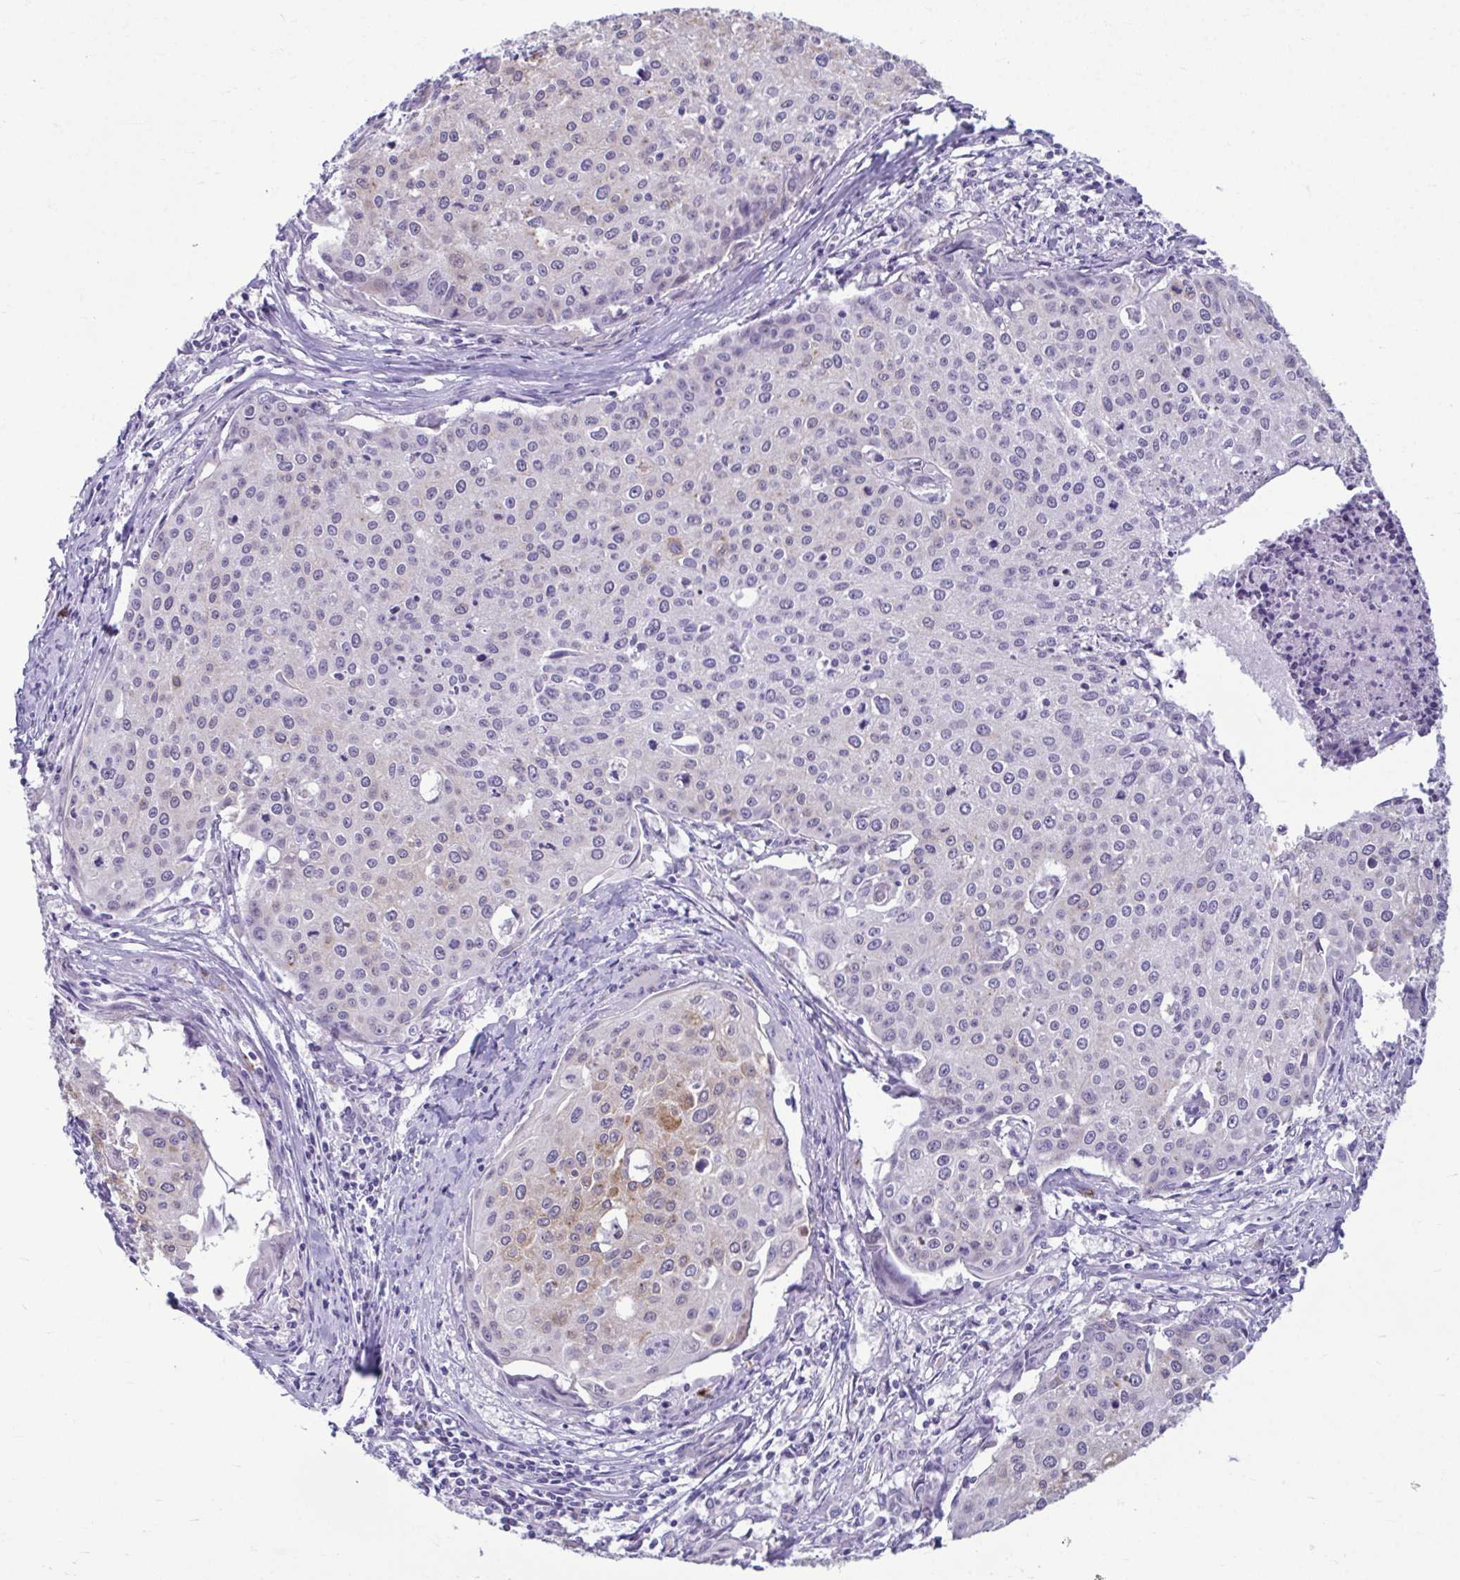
{"staining": {"intensity": "weak", "quantity": "<25%", "location": "cytoplasmic/membranous"}, "tissue": "cervical cancer", "cell_type": "Tumor cells", "image_type": "cancer", "snomed": [{"axis": "morphology", "description": "Squamous cell carcinoma, NOS"}, {"axis": "topography", "description": "Cervix"}], "caption": "High power microscopy micrograph of an immunohistochemistry (IHC) image of cervical cancer (squamous cell carcinoma), revealing no significant positivity in tumor cells.", "gene": "SERPINI1", "patient": {"sex": "female", "age": 38}}